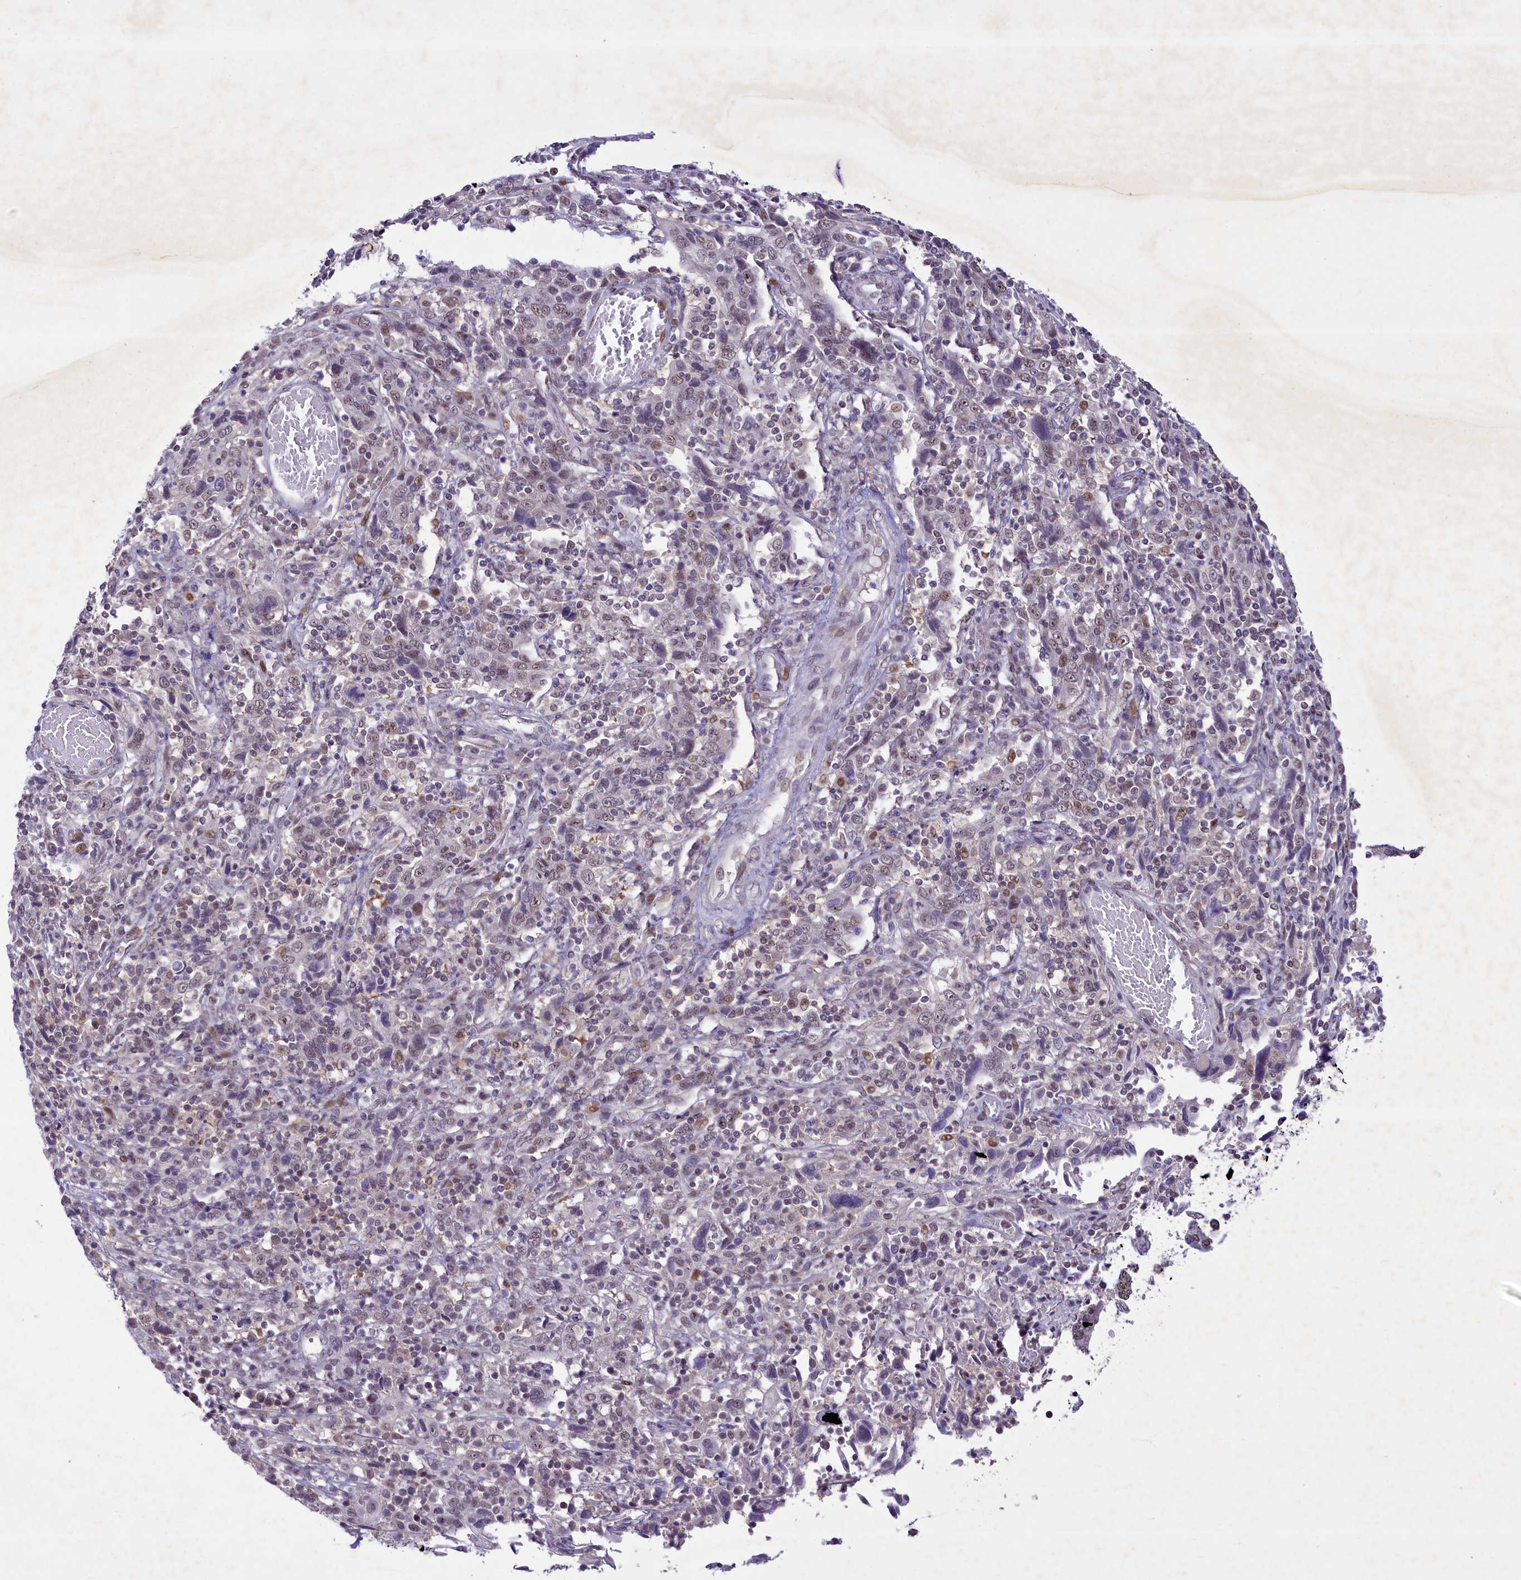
{"staining": {"intensity": "weak", "quantity": "25%-75%", "location": "nuclear"}, "tissue": "cervical cancer", "cell_type": "Tumor cells", "image_type": "cancer", "snomed": [{"axis": "morphology", "description": "Squamous cell carcinoma, NOS"}, {"axis": "topography", "description": "Cervix"}], "caption": "Immunohistochemistry micrograph of human cervical cancer stained for a protein (brown), which displays low levels of weak nuclear expression in about 25%-75% of tumor cells.", "gene": "ANKS3", "patient": {"sex": "female", "age": 46}}